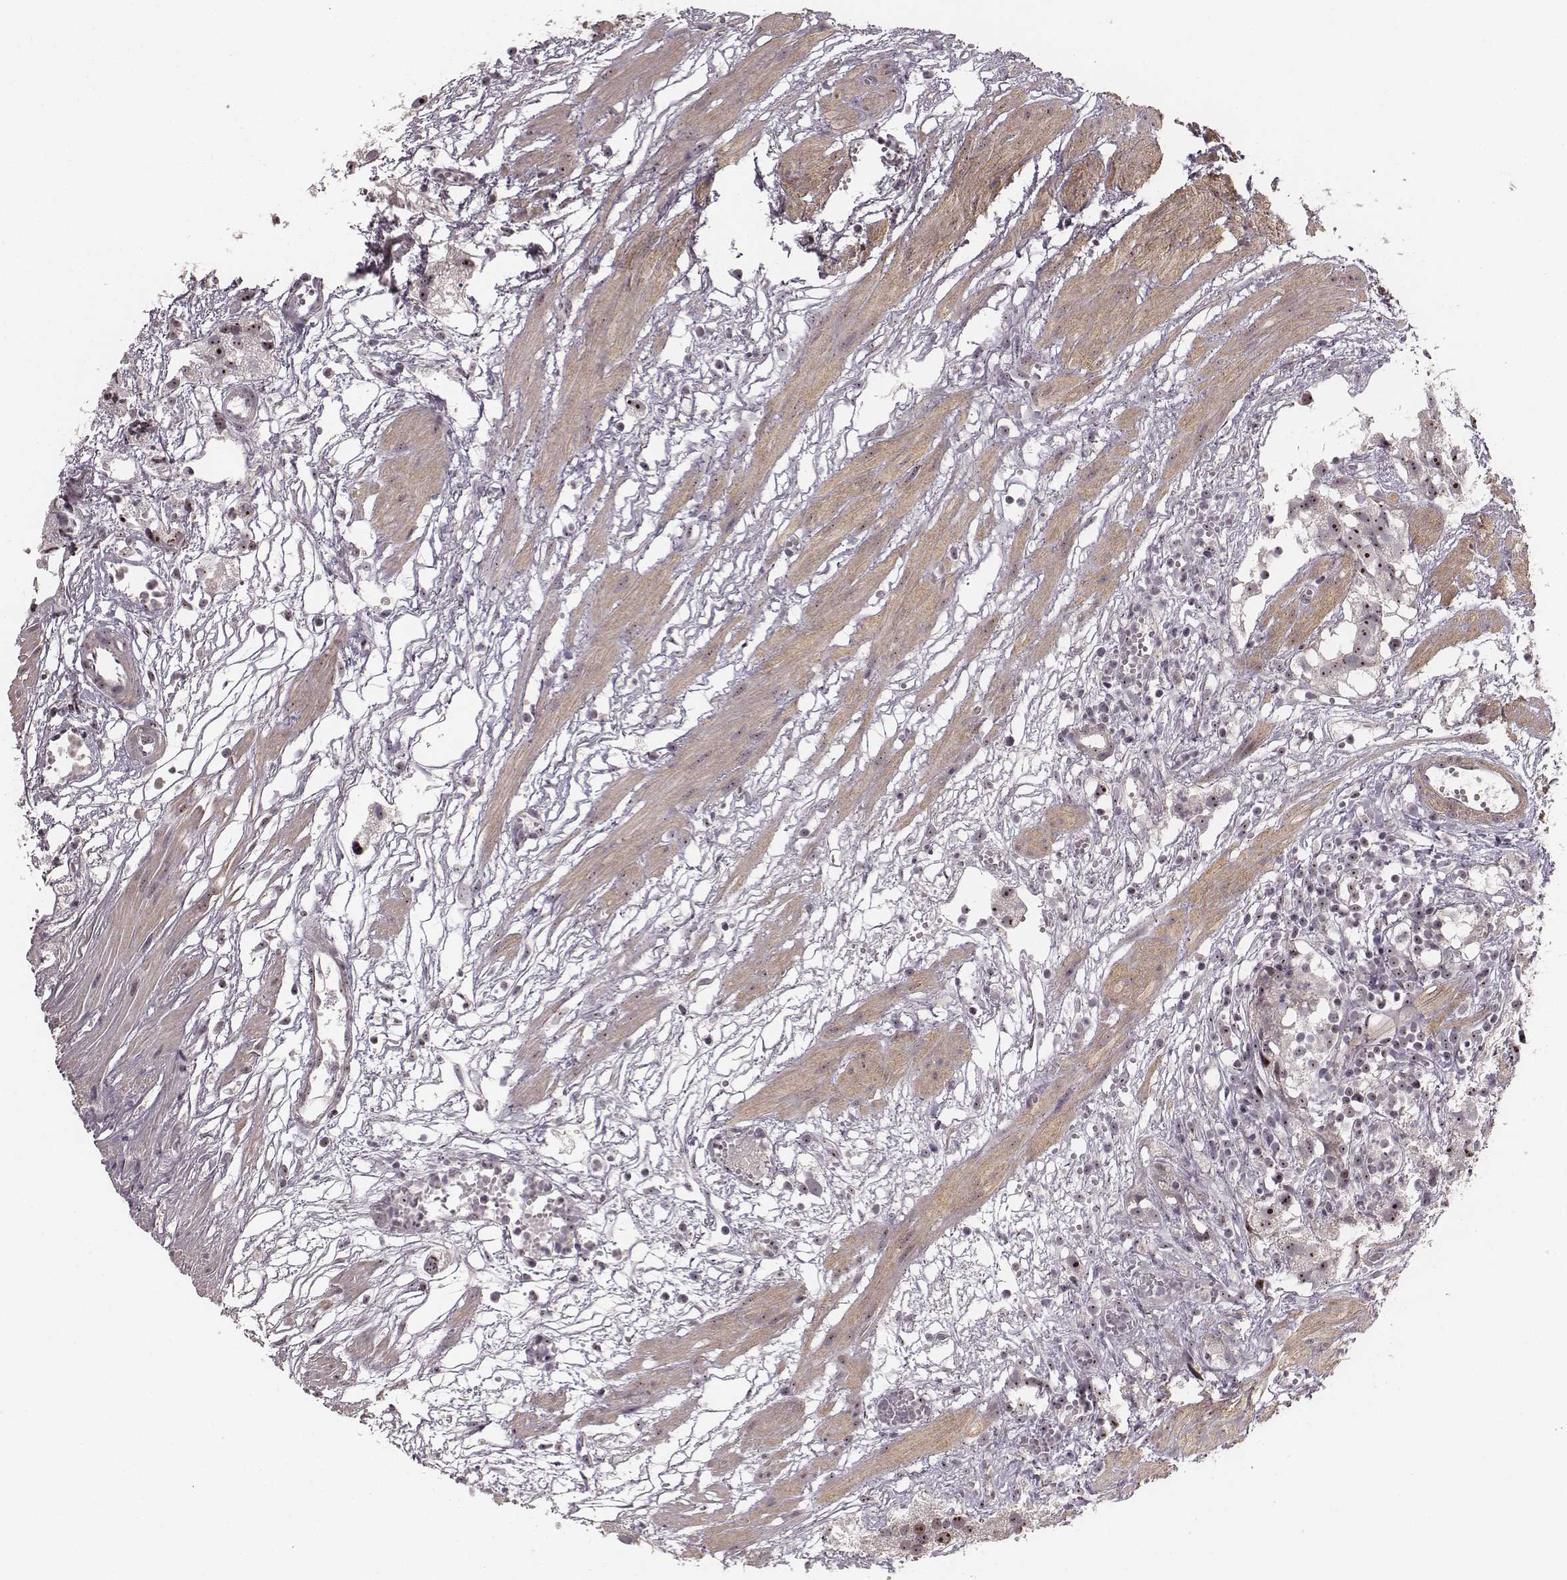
{"staining": {"intensity": "moderate", "quantity": ">75%", "location": "nuclear"}, "tissue": "prostate cancer", "cell_type": "Tumor cells", "image_type": "cancer", "snomed": [{"axis": "morphology", "description": "Adenocarcinoma, High grade"}, {"axis": "topography", "description": "Prostate"}], "caption": "Moderate nuclear positivity for a protein is identified in approximately >75% of tumor cells of prostate cancer using immunohistochemistry (IHC).", "gene": "NOP56", "patient": {"sex": "male", "age": 68}}